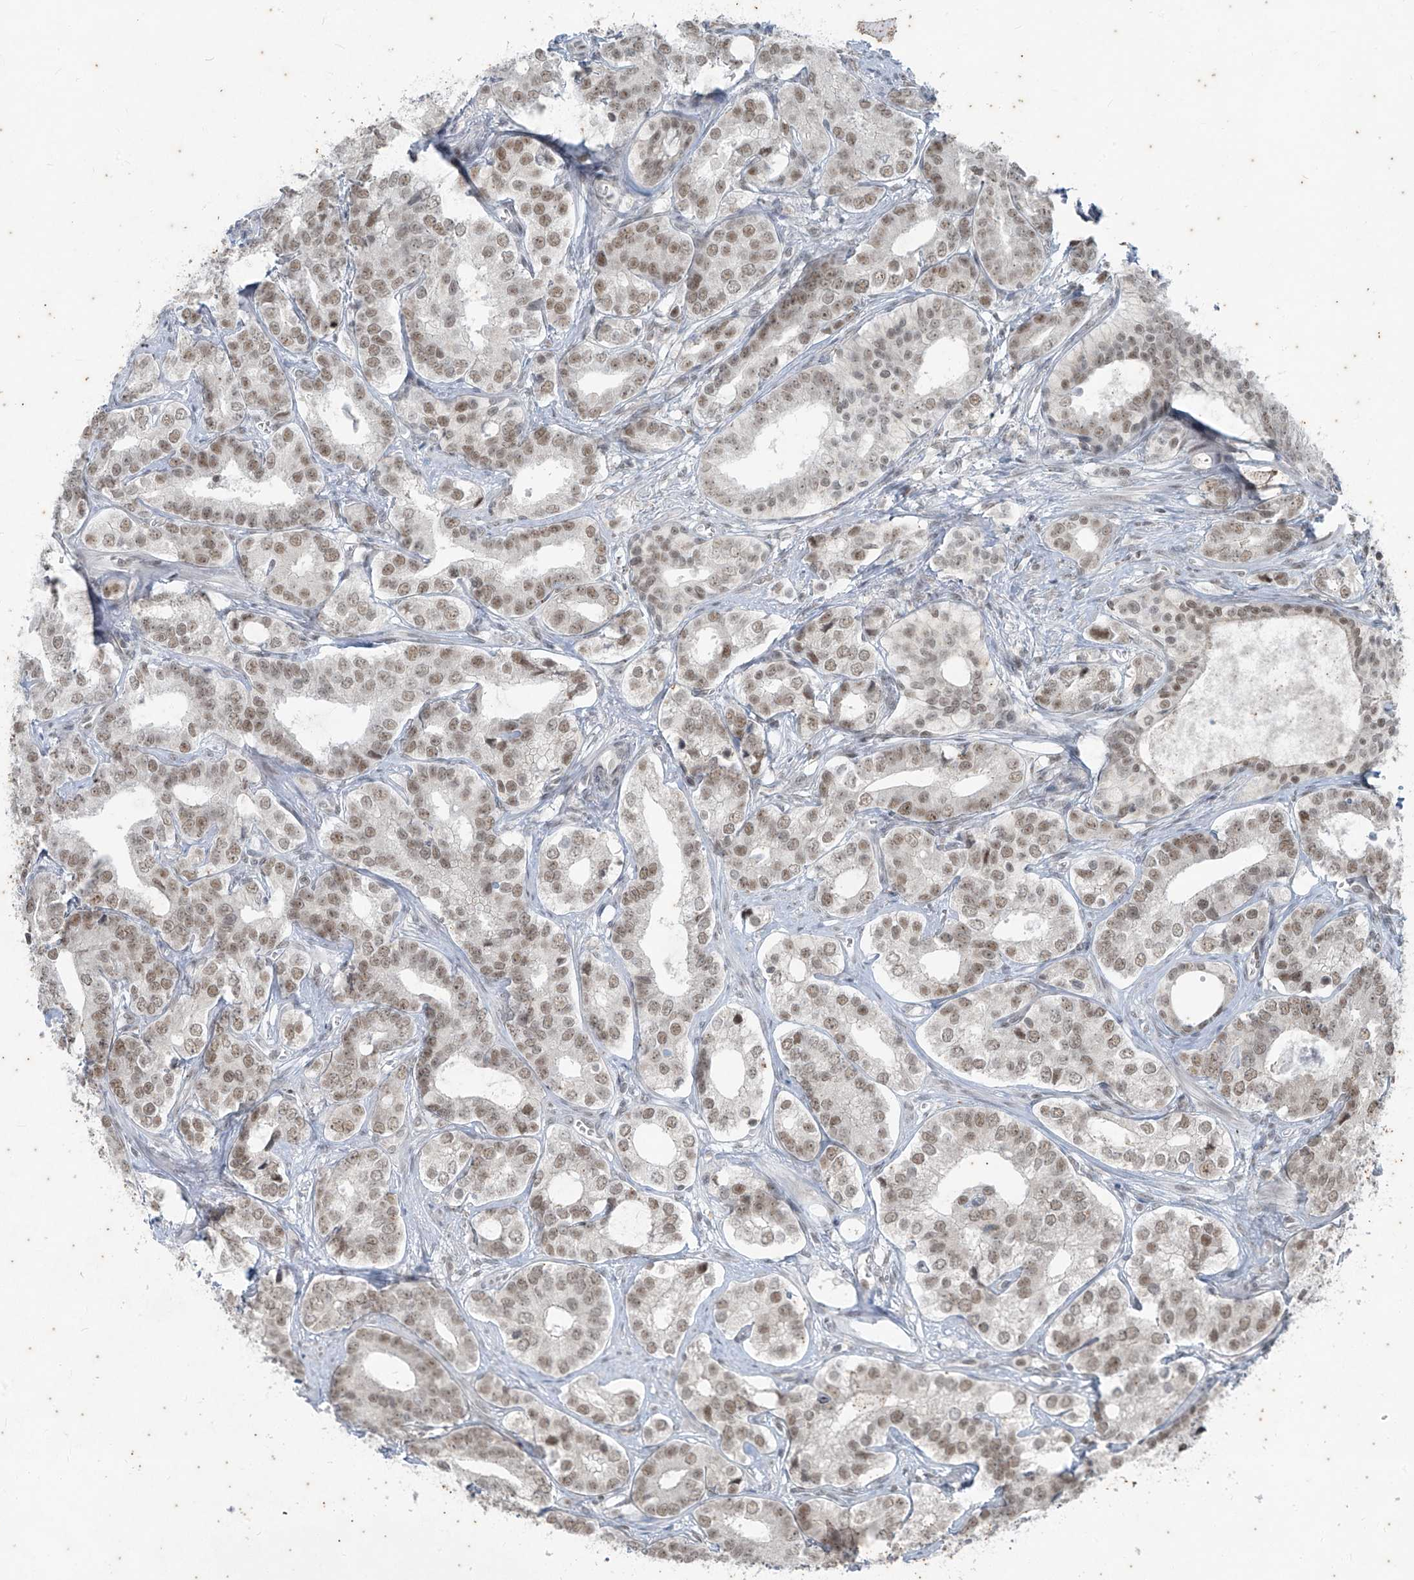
{"staining": {"intensity": "moderate", "quantity": ">75%", "location": "nuclear"}, "tissue": "prostate cancer", "cell_type": "Tumor cells", "image_type": "cancer", "snomed": [{"axis": "morphology", "description": "Adenocarcinoma, High grade"}, {"axis": "topography", "description": "Prostate"}], "caption": "The image shows a brown stain indicating the presence of a protein in the nuclear of tumor cells in prostate high-grade adenocarcinoma.", "gene": "ZNF354B", "patient": {"sex": "male", "age": 62}}